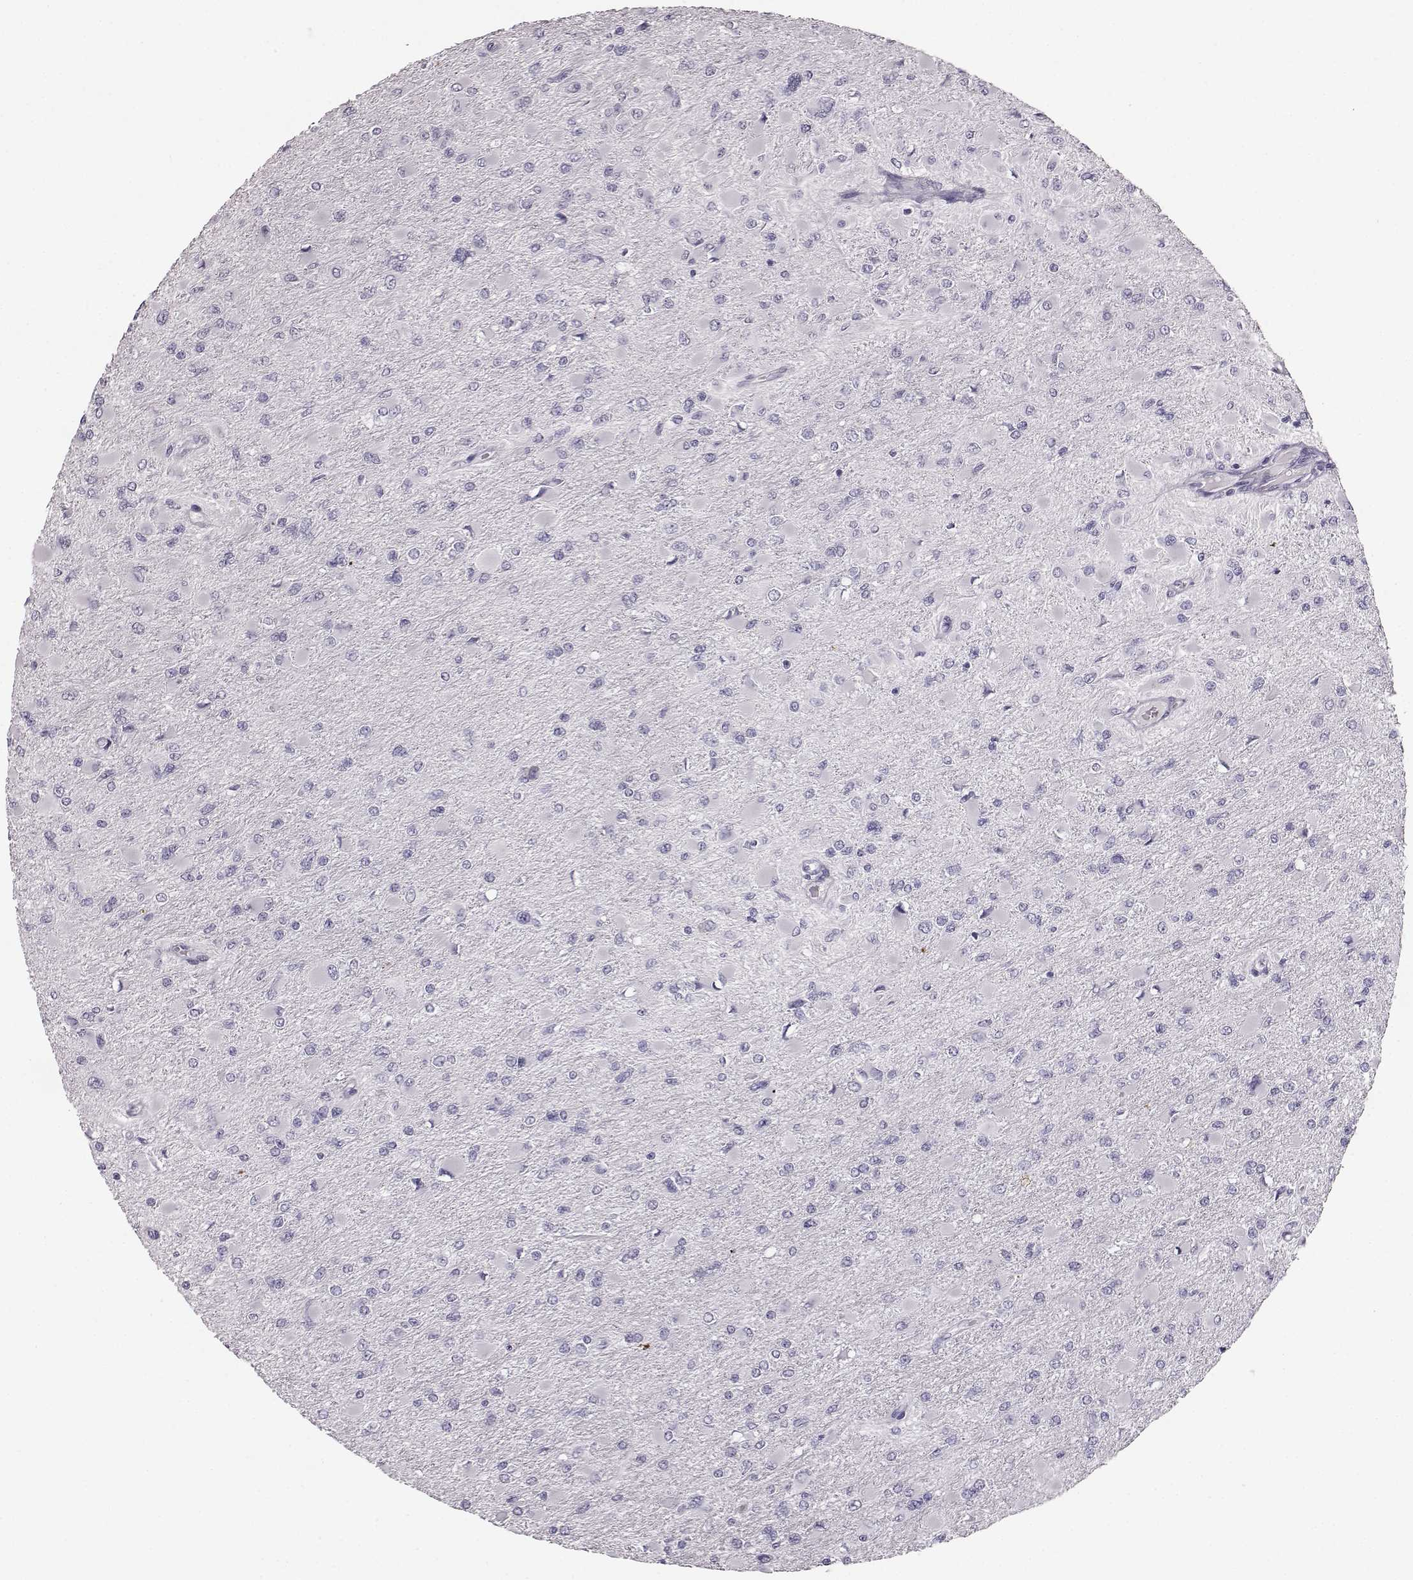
{"staining": {"intensity": "negative", "quantity": "none", "location": "none"}, "tissue": "glioma", "cell_type": "Tumor cells", "image_type": "cancer", "snomed": [{"axis": "morphology", "description": "Glioma, malignant, High grade"}, {"axis": "topography", "description": "Cerebral cortex"}], "caption": "Image shows no significant protein expression in tumor cells of high-grade glioma (malignant).", "gene": "NPTXR", "patient": {"sex": "female", "age": 36}}